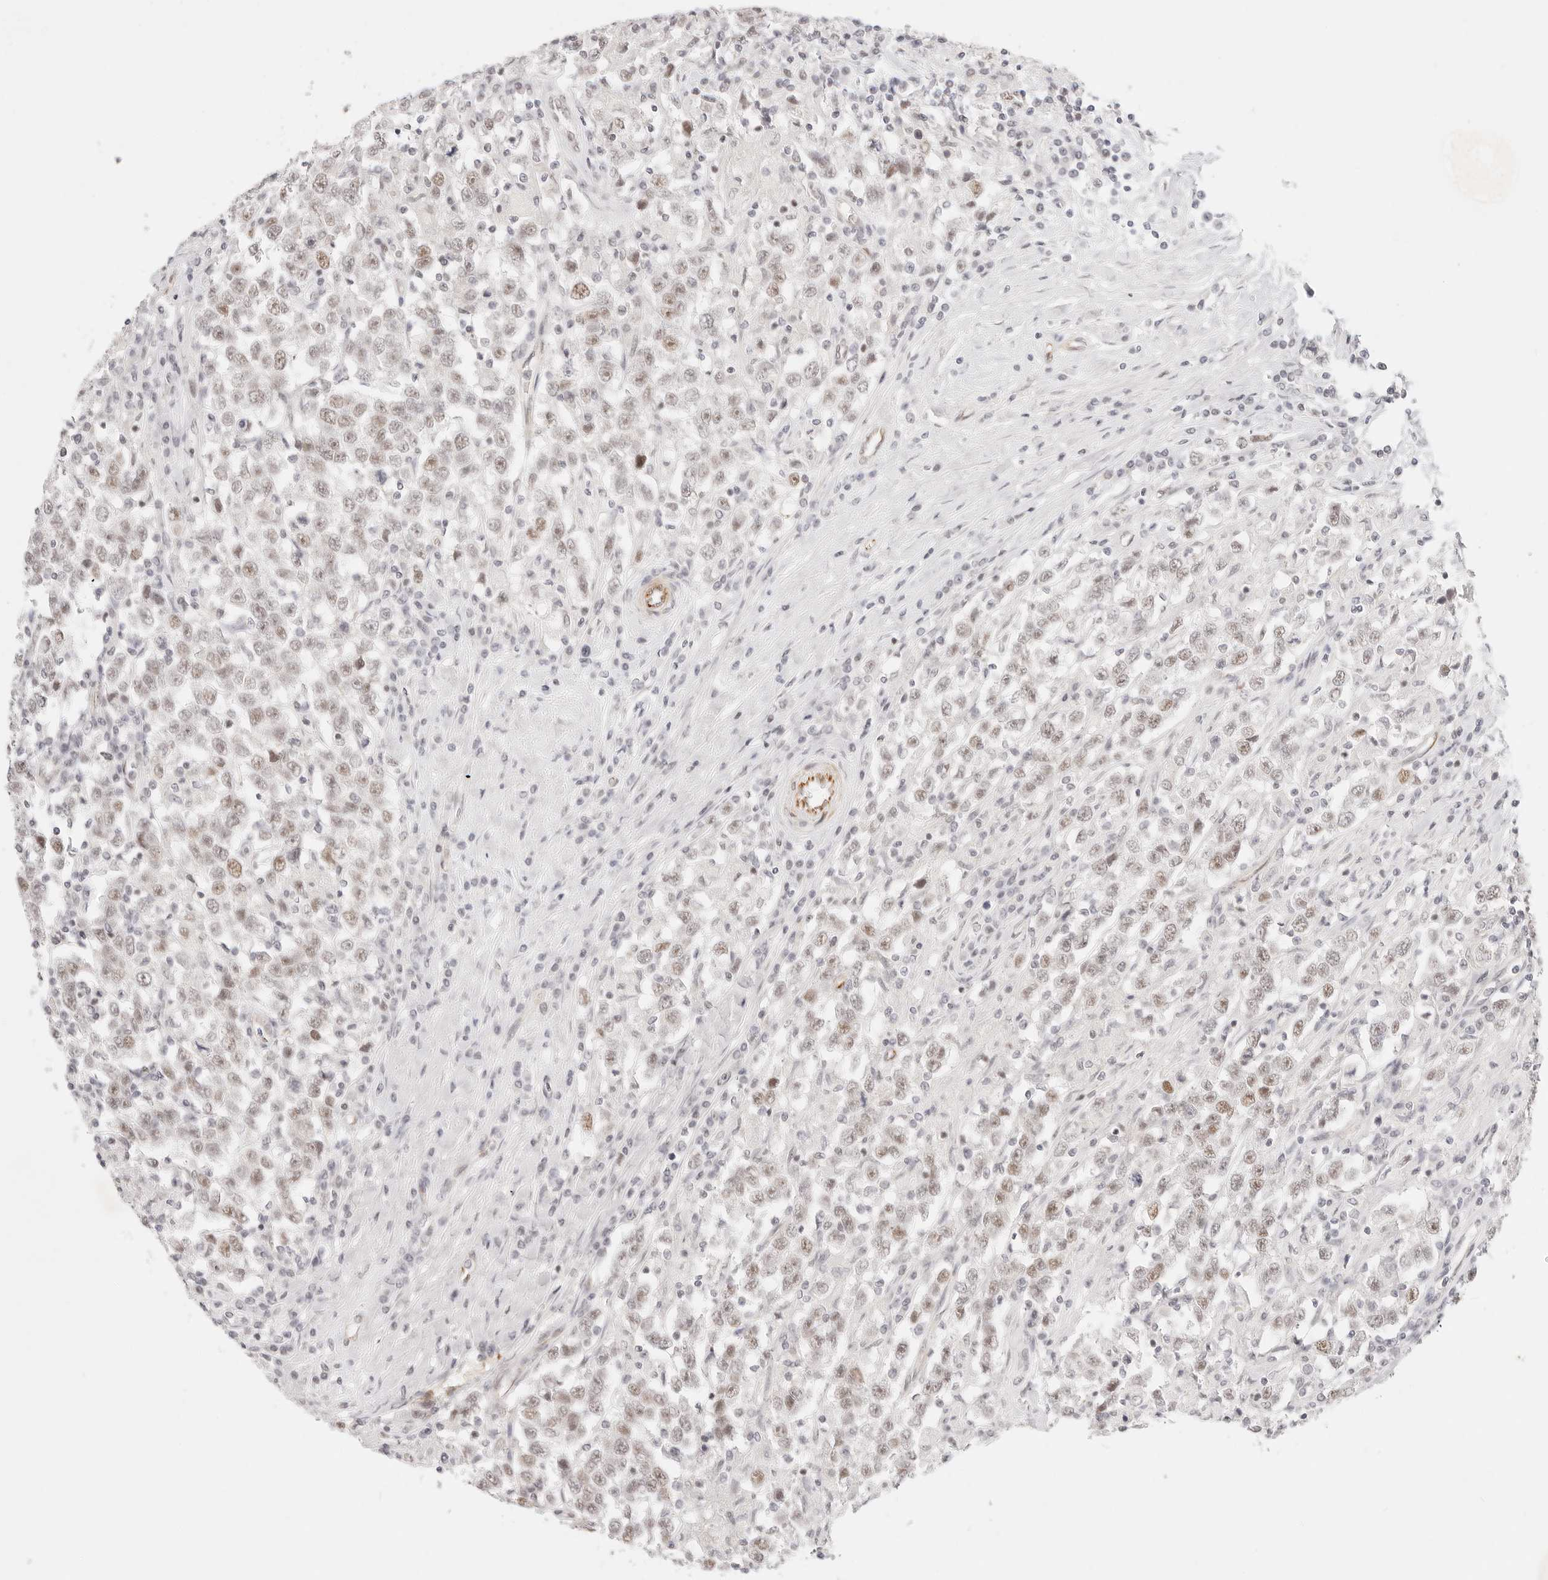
{"staining": {"intensity": "weak", "quantity": "25%-75%", "location": "nuclear"}, "tissue": "testis cancer", "cell_type": "Tumor cells", "image_type": "cancer", "snomed": [{"axis": "morphology", "description": "Seminoma, NOS"}, {"axis": "topography", "description": "Testis"}], "caption": "This micrograph demonstrates IHC staining of human testis cancer (seminoma), with low weak nuclear positivity in about 25%-75% of tumor cells.", "gene": "ZC3H11A", "patient": {"sex": "male", "age": 41}}